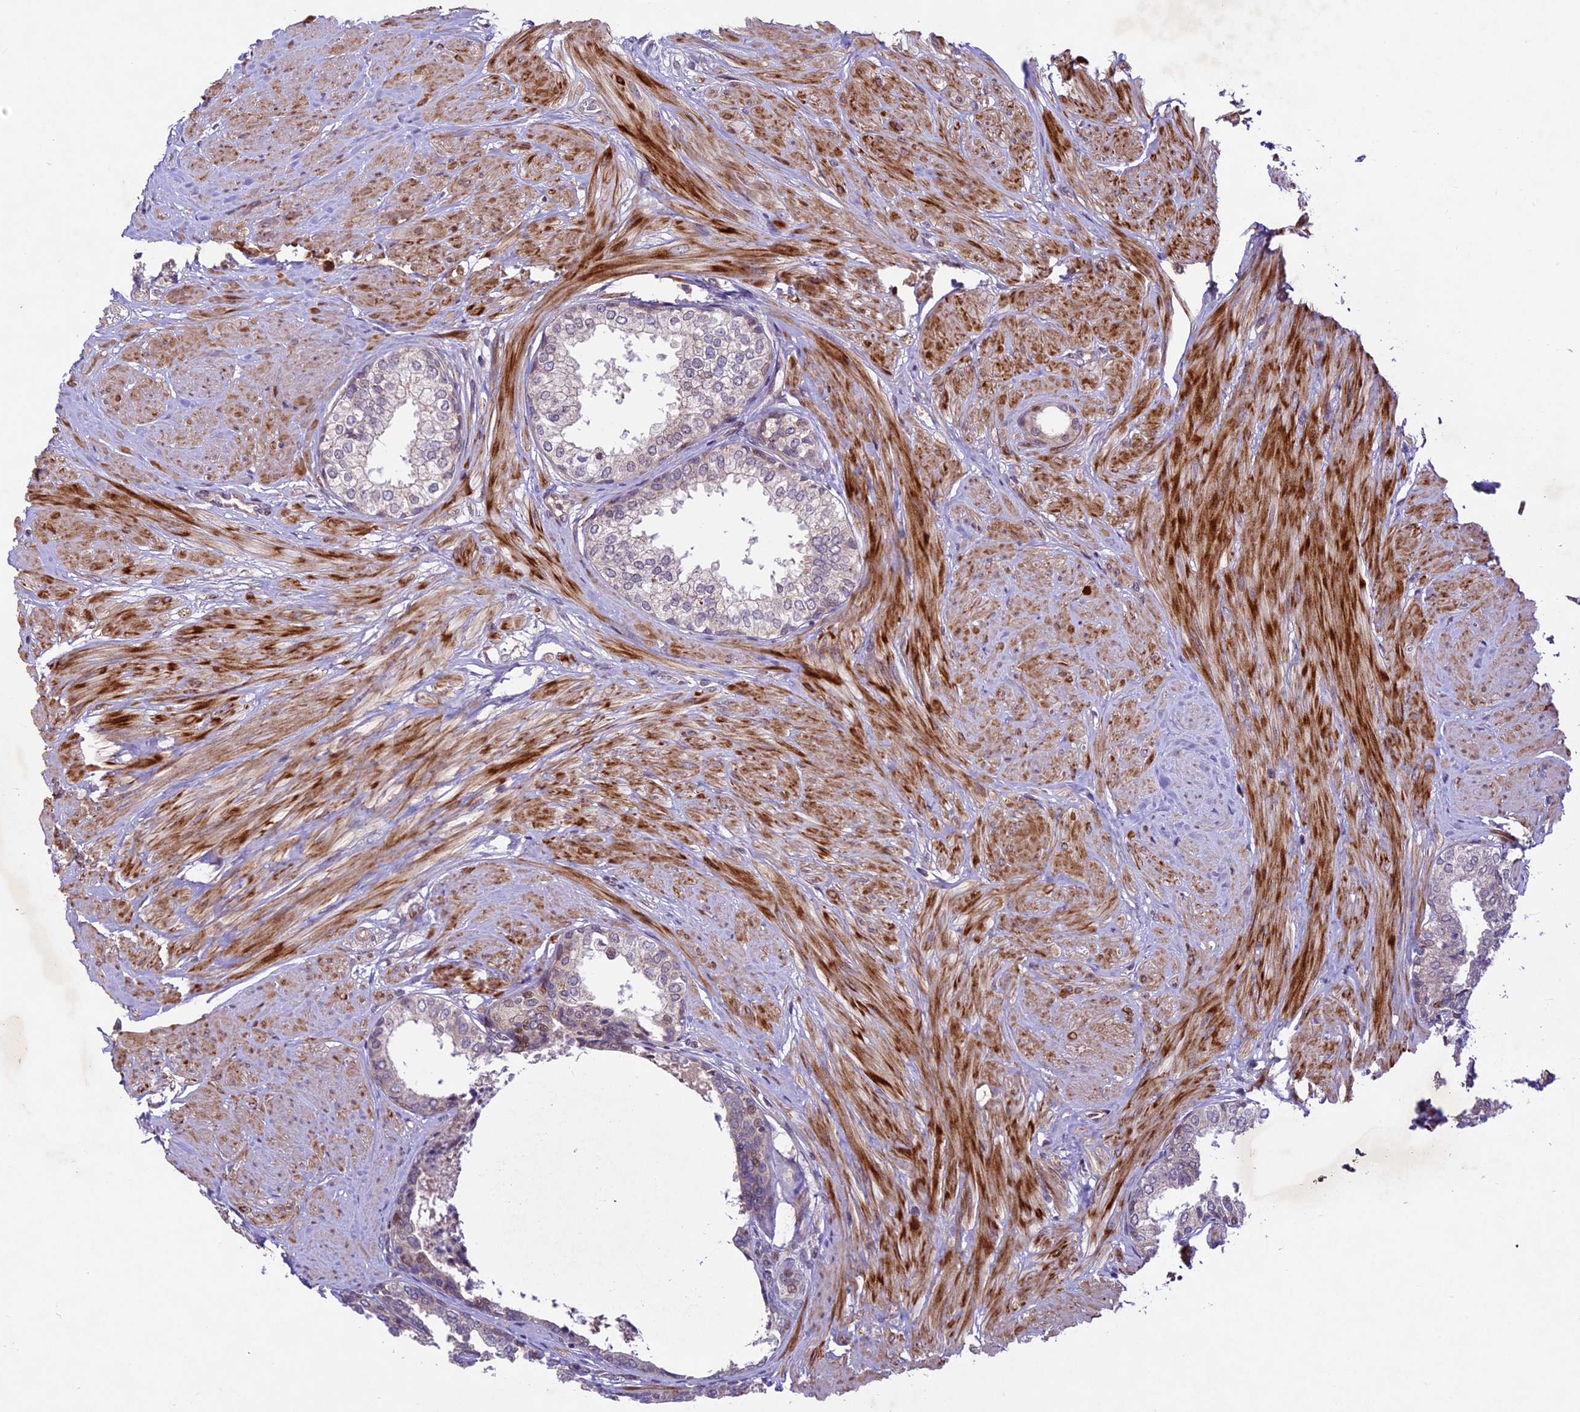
{"staining": {"intensity": "moderate", "quantity": "<25%", "location": "cytoplasmic/membranous,nuclear"}, "tissue": "prostate", "cell_type": "Glandular cells", "image_type": "normal", "snomed": [{"axis": "morphology", "description": "Normal tissue, NOS"}, {"axis": "topography", "description": "Prostate"}], "caption": "Protein analysis of normal prostate shows moderate cytoplasmic/membranous,nuclear staining in approximately <25% of glandular cells.", "gene": "CCSER1", "patient": {"sex": "male", "age": 48}}